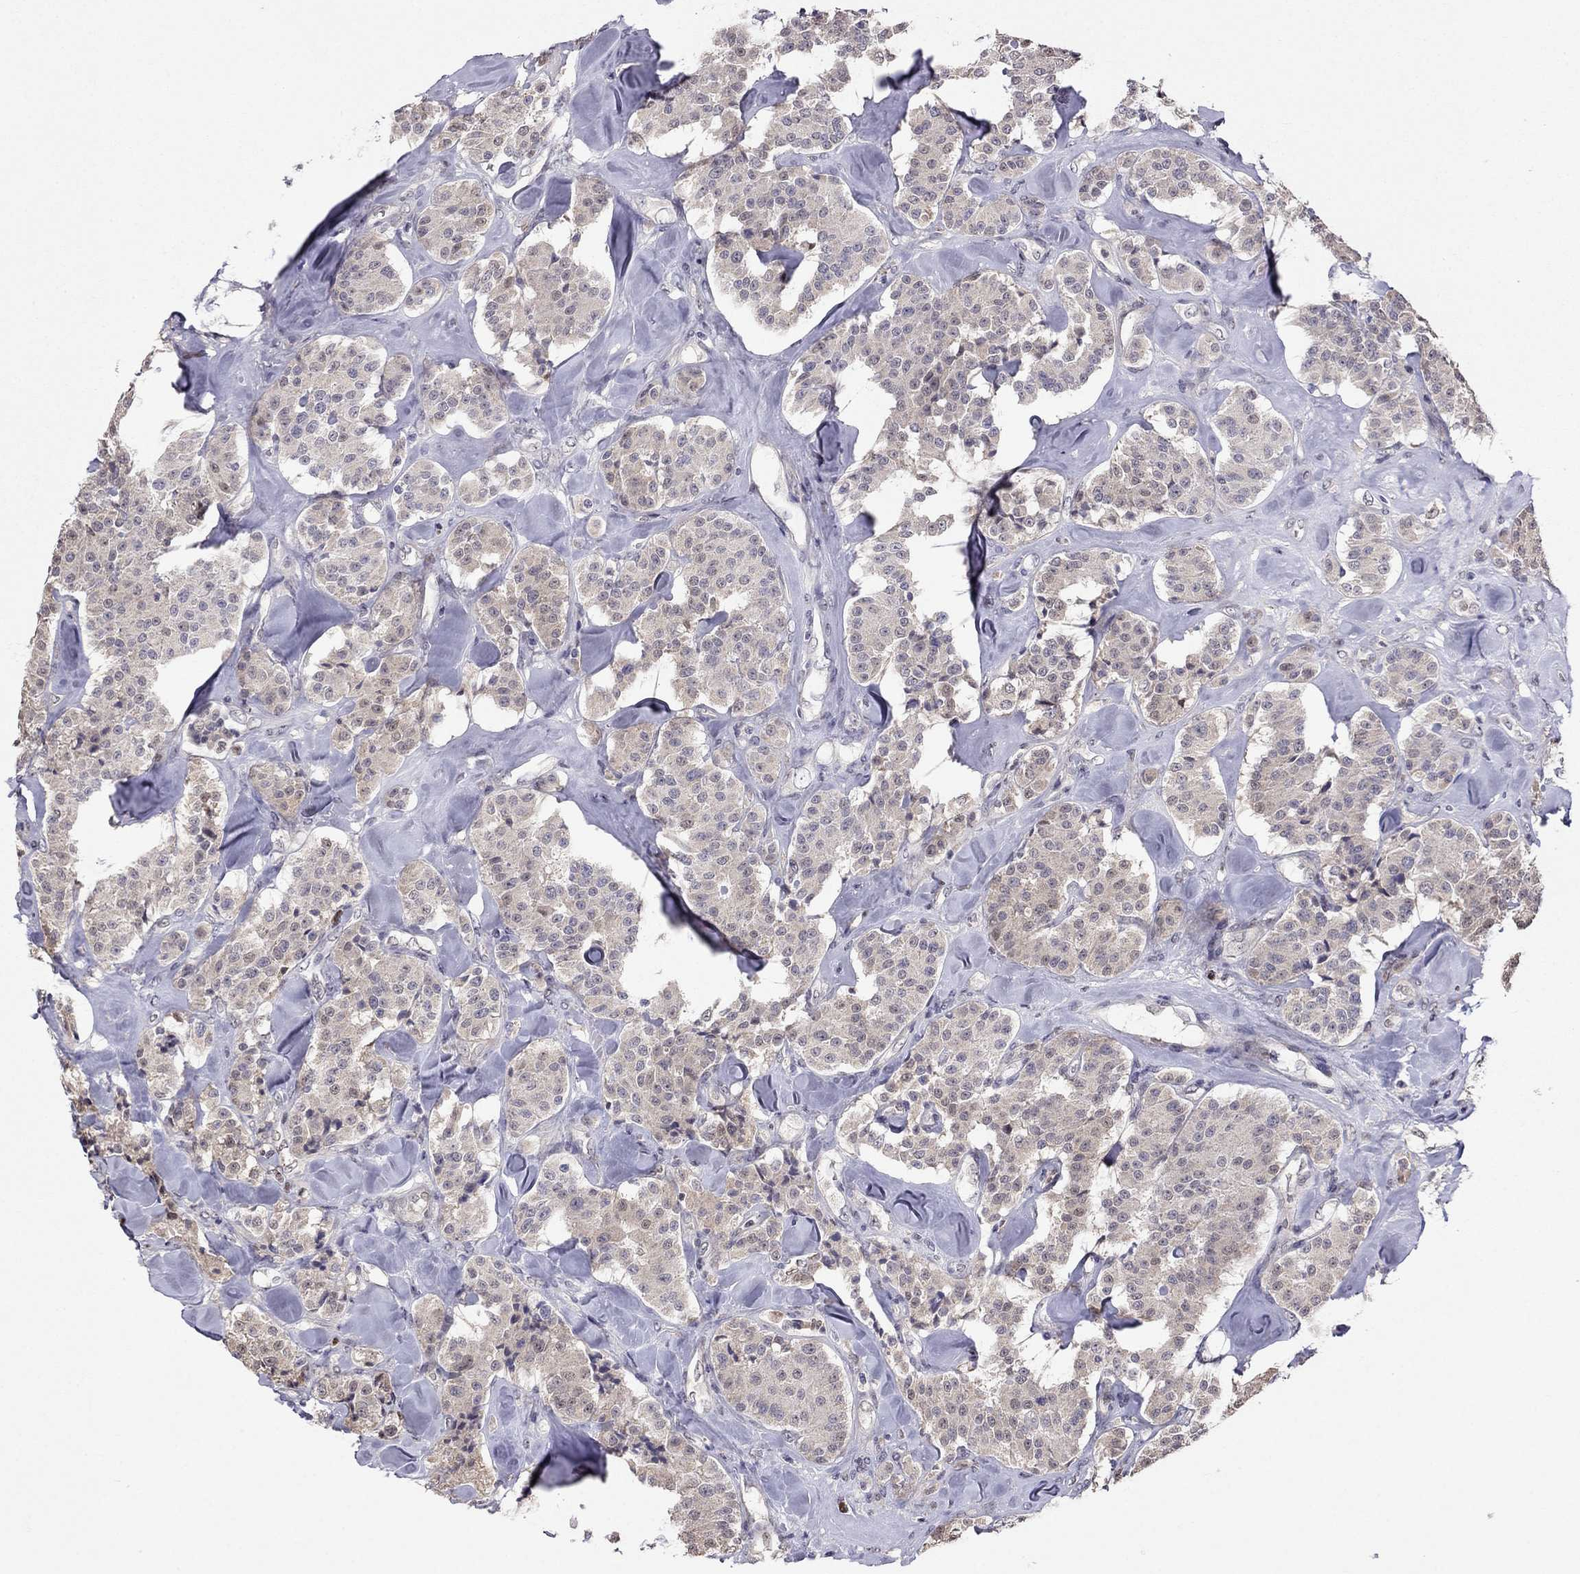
{"staining": {"intensity": "weak", "quantity": ">75%", "location": "cytoplasmic/membranous"}, "tissue": "carcinoid", "cell_type": "Tumor cells", "image_type": "cancer", "snomed": [{"axis": "morphology", "description": "Carcinoid, malignant, NOS"}, {"axis": "topography", "description": "Pancreas"}], "caption": "Tumor cells demonstrate low levels of weak cytoplasmic/membranous staining in about >75% of cells in human carcinoid.", "gene": "LRRC39", "patient": {"sex": "male", "age": 41}}